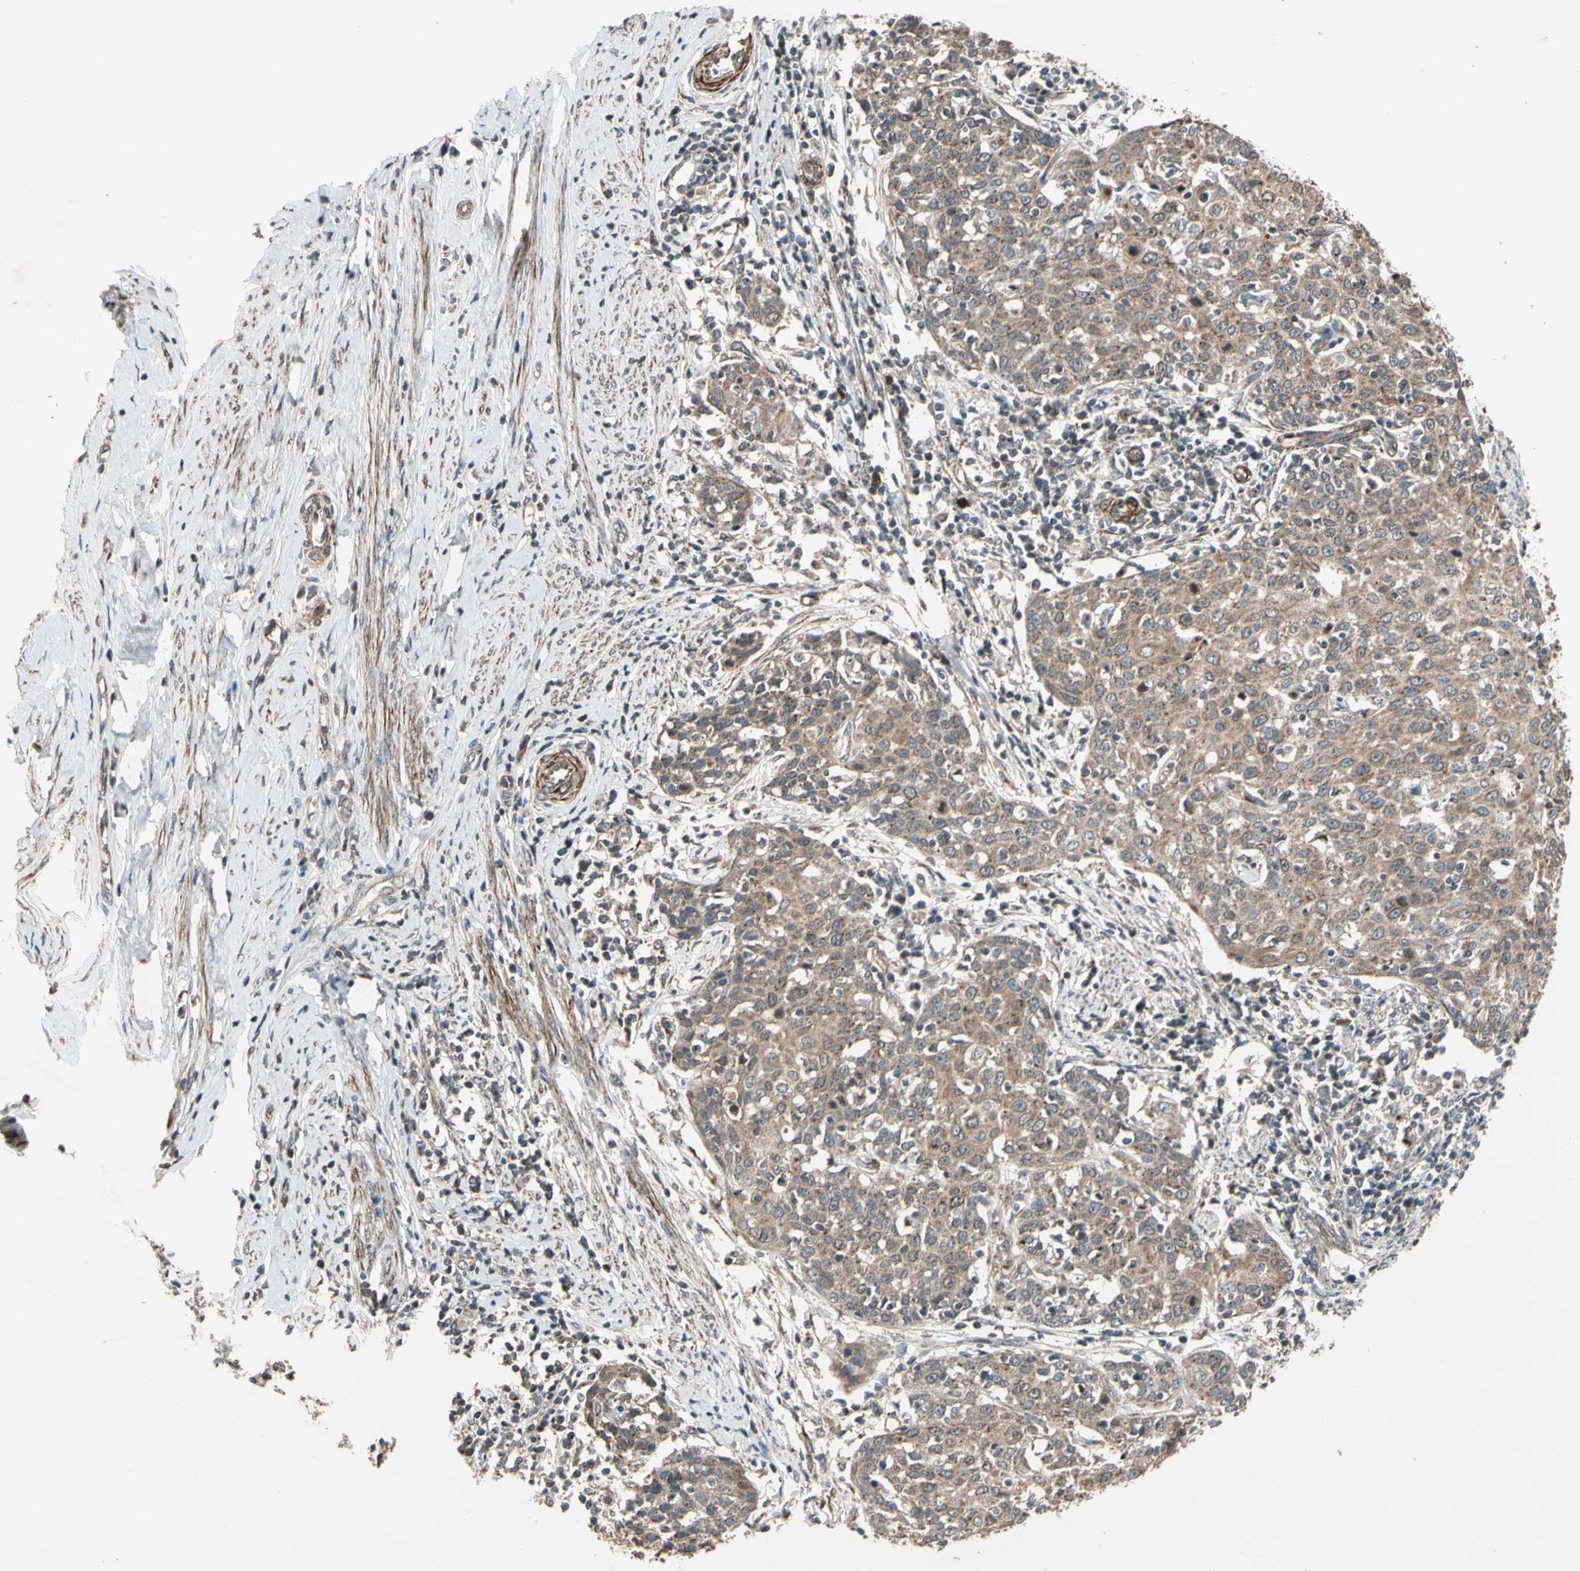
{"staining": {"intensity": "moderate", "quantity": ">75%", "location": "cytoplasmic/membranous"}, "tissue": "cervical cancer", "cell_type": "Tumor cells", "image_type": "cancer", "snomed": [{"axis": "morphology", "description": "Squamous cell carcinoma, NOS"}, {"axis": "topography", "description": "Cervix"}], "caption": "Approximately >75% of tumor cells in human cervical squamous cell carcinoma demonstrate moderate cytoplasmic/membranous protein expression as visualized by brown immunohistochemical staining.", "gene": "GCK", "patient": {"sex": "female", "age": 38}}